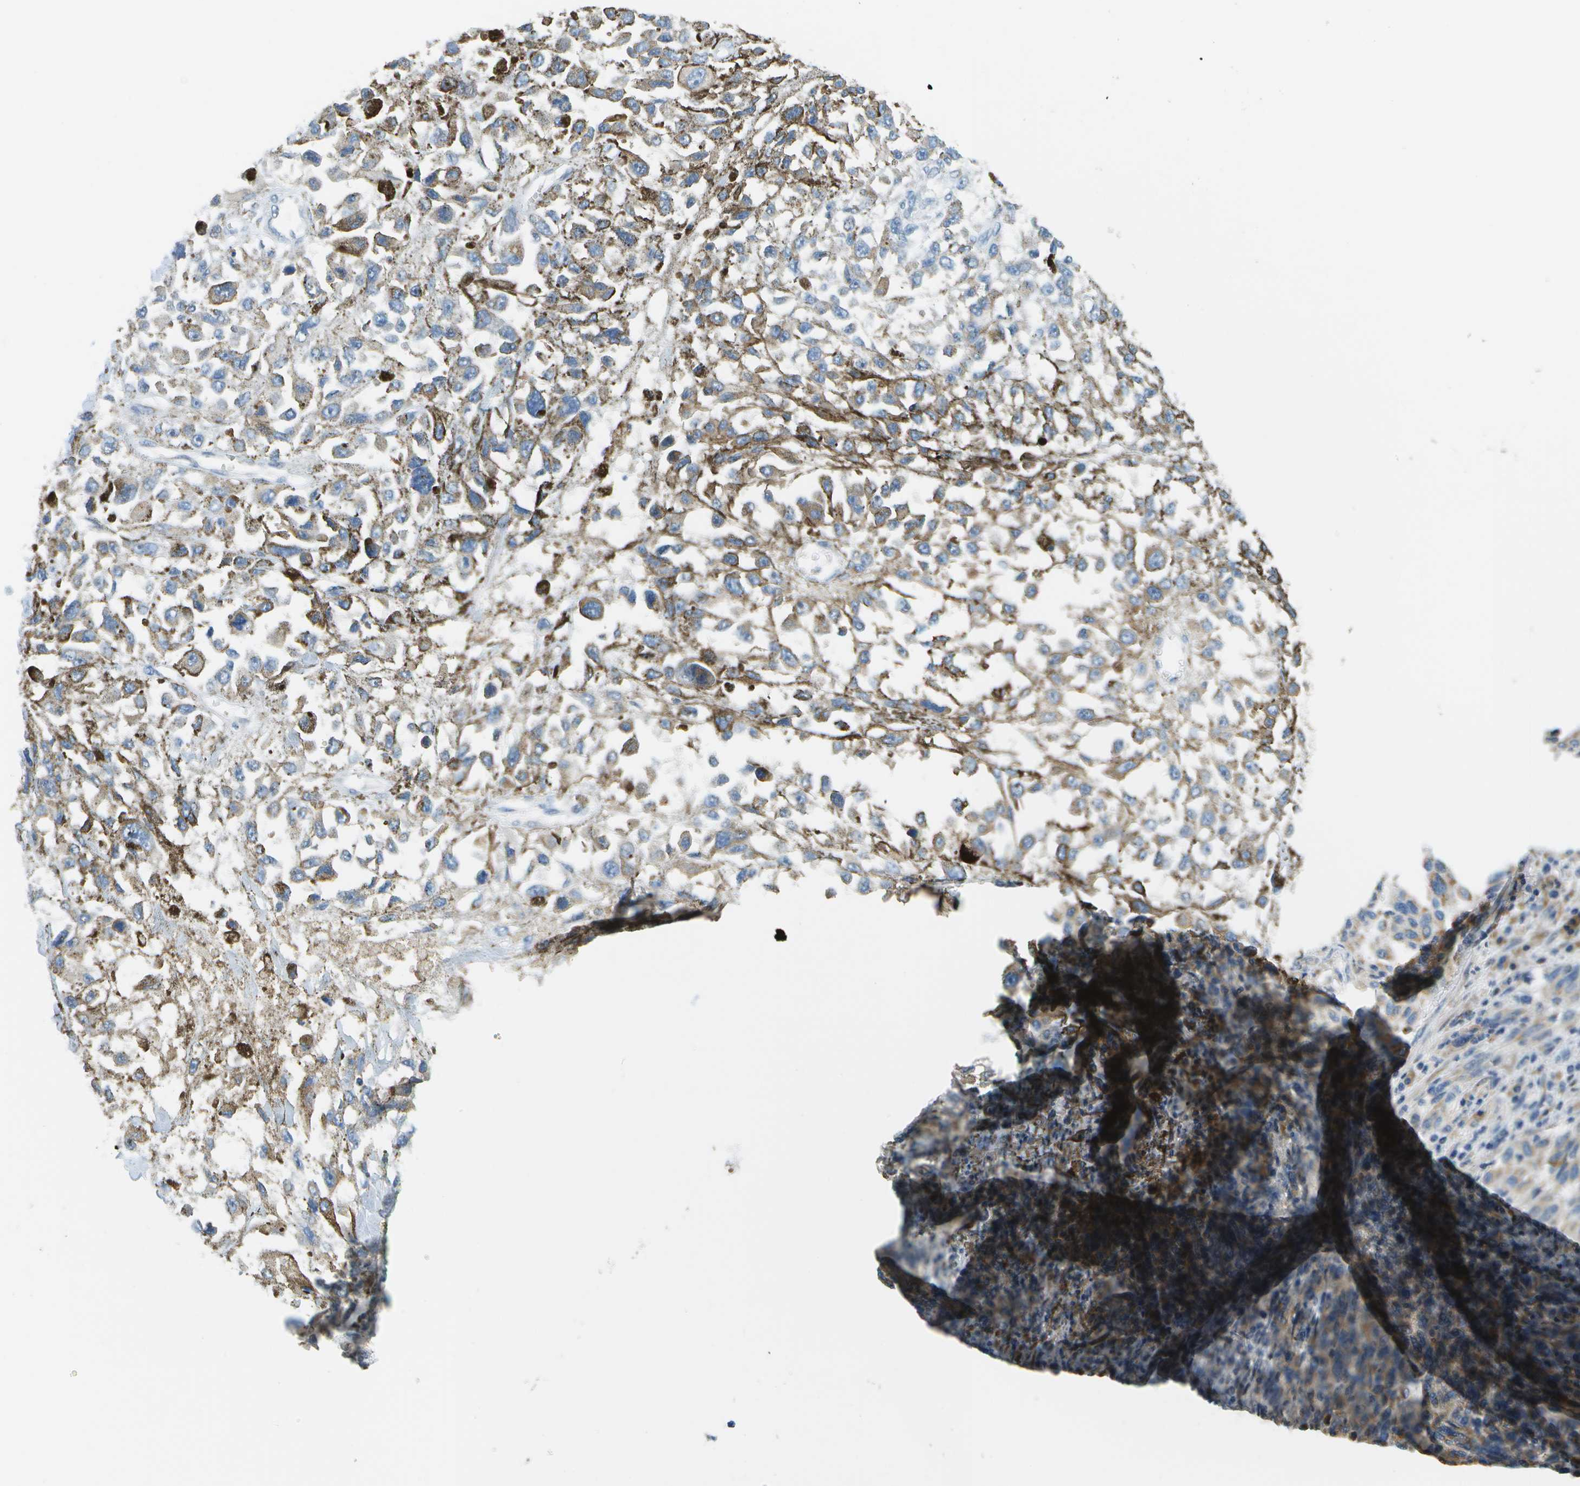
{"staining": {"intensity": "weak", "quantity": "<25%", "location": "cytoplasmic/membranous"}, "tissue": "melanoma", "cell_type": "Tumor cells", "image_type": "cancer", "snomed": [{"axis": "morphology", "description": "Malignant melanoma, Metastatic site"}, {"axis": "topography", "description": "Lymph node"}], "caption": "IHC image of neoplastic tissue: malignant melanoma (metastatic site) stained with DAB (3,3'-diaminobenzidine) demonstrates no significant protein expression in tumor cells. The staining was performed using DAB (3,3'-diaminobenzidine) to visualize the protein expression in brown, while the nuclei were stained in blue with hematoxylin (Magnification: 20x).", "gene": "PTGIS", "patient": {"sex": "male", "age": 59}}